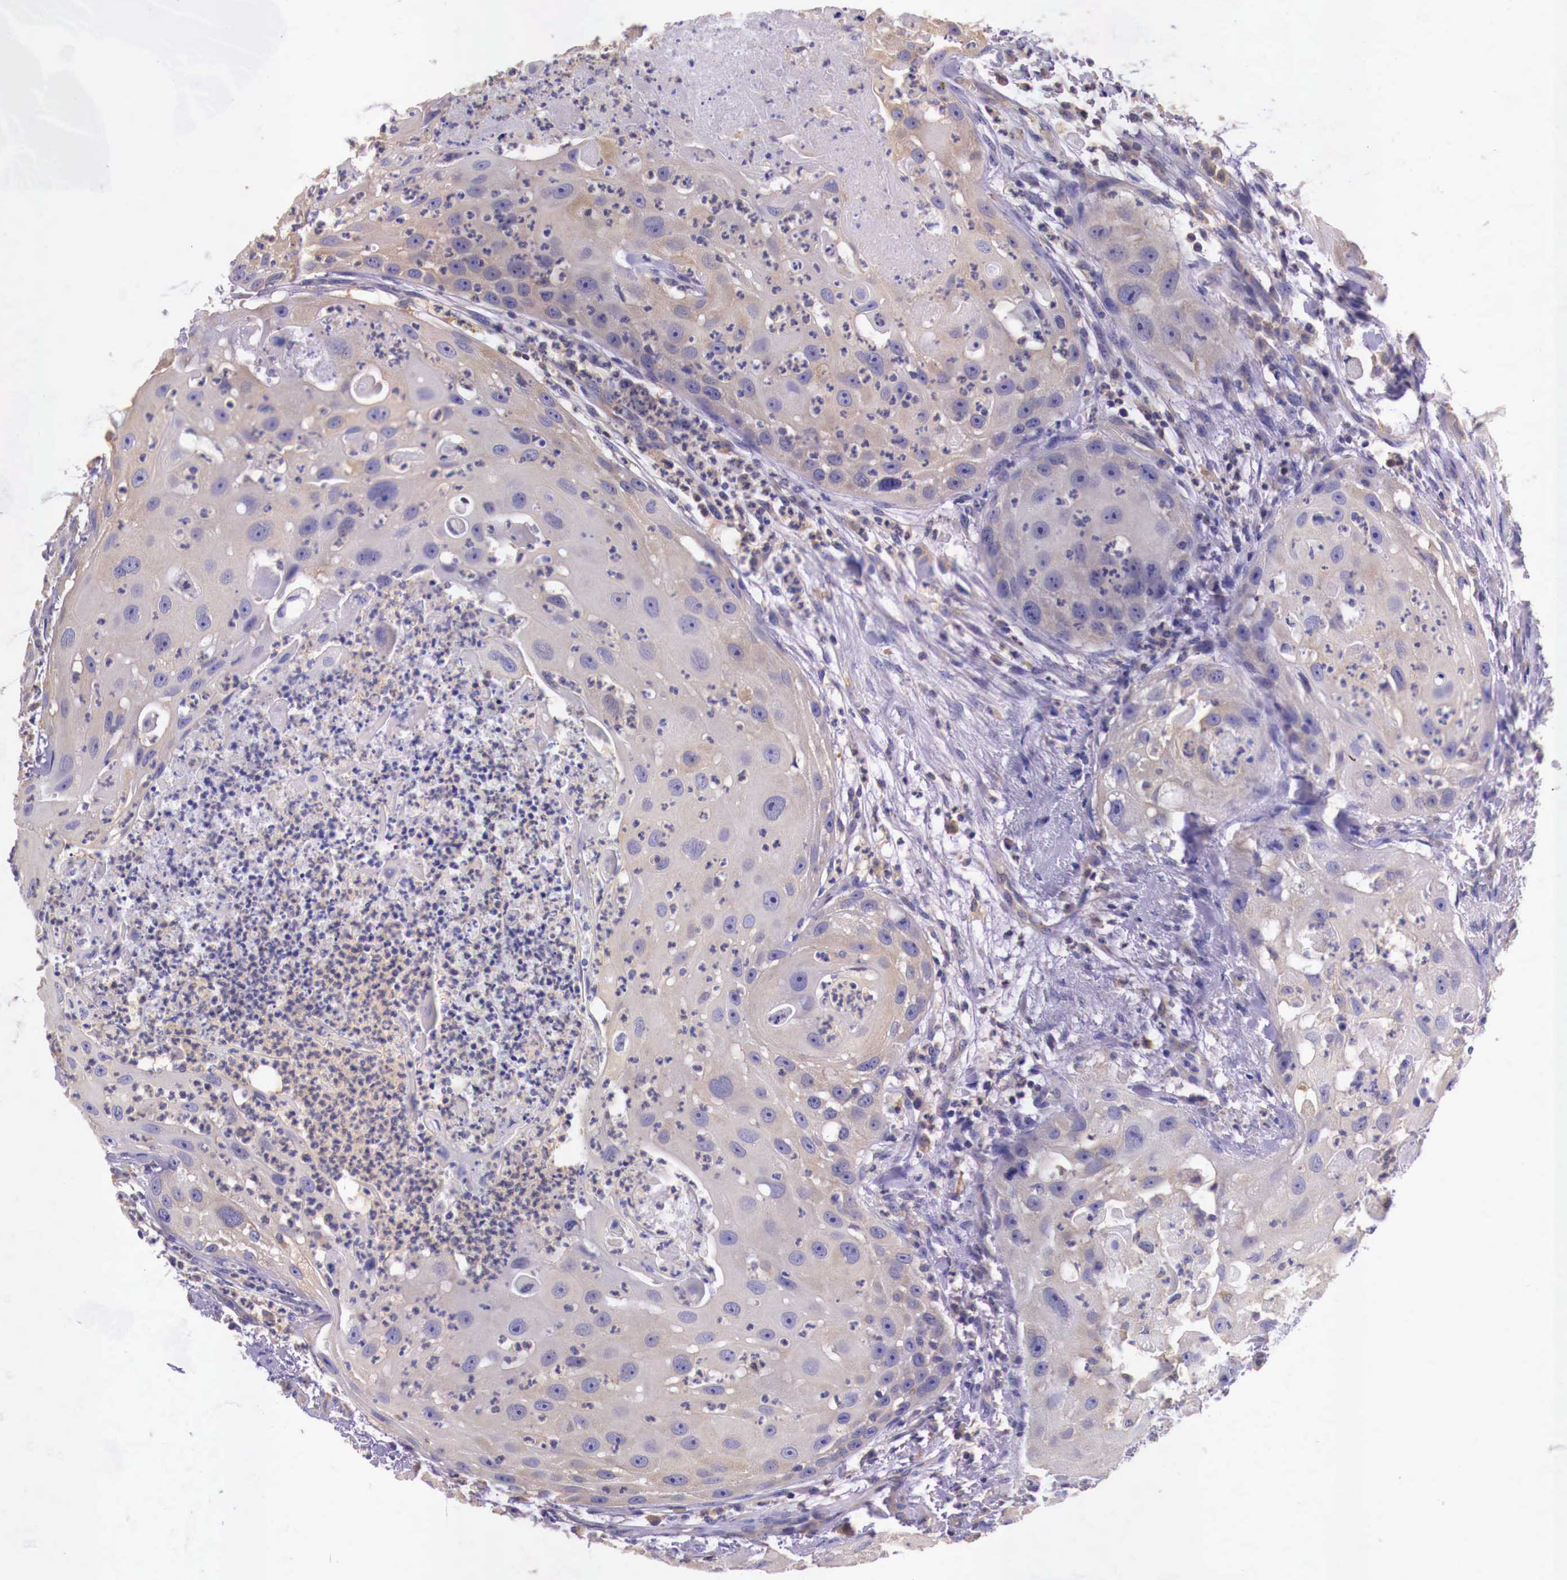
{"staining": {"intensity": "weak", "quantity": "25%-75%", "location": "cytoplasmic/membranous"}, "tissue": "head and neck cancer", "cell_type": "Tumor cells", "image_type": "cancer", "snomed": [{"axis": "morphology", "description": "Squamous cell carcinoma, NOS"}, {"axis": "topography", "description": "Head-Neck"}], "caption": "DAB (3,3'-diaminobenzidine) immunohistochemical staining of head and neck squamous cell carcinoma shows weak cytoplasmic/membranous protein positivity in about 25%-75% of tumor cells.", "gene": "GRIPAP1", "patient": {"sex": "male", "age": 64}}